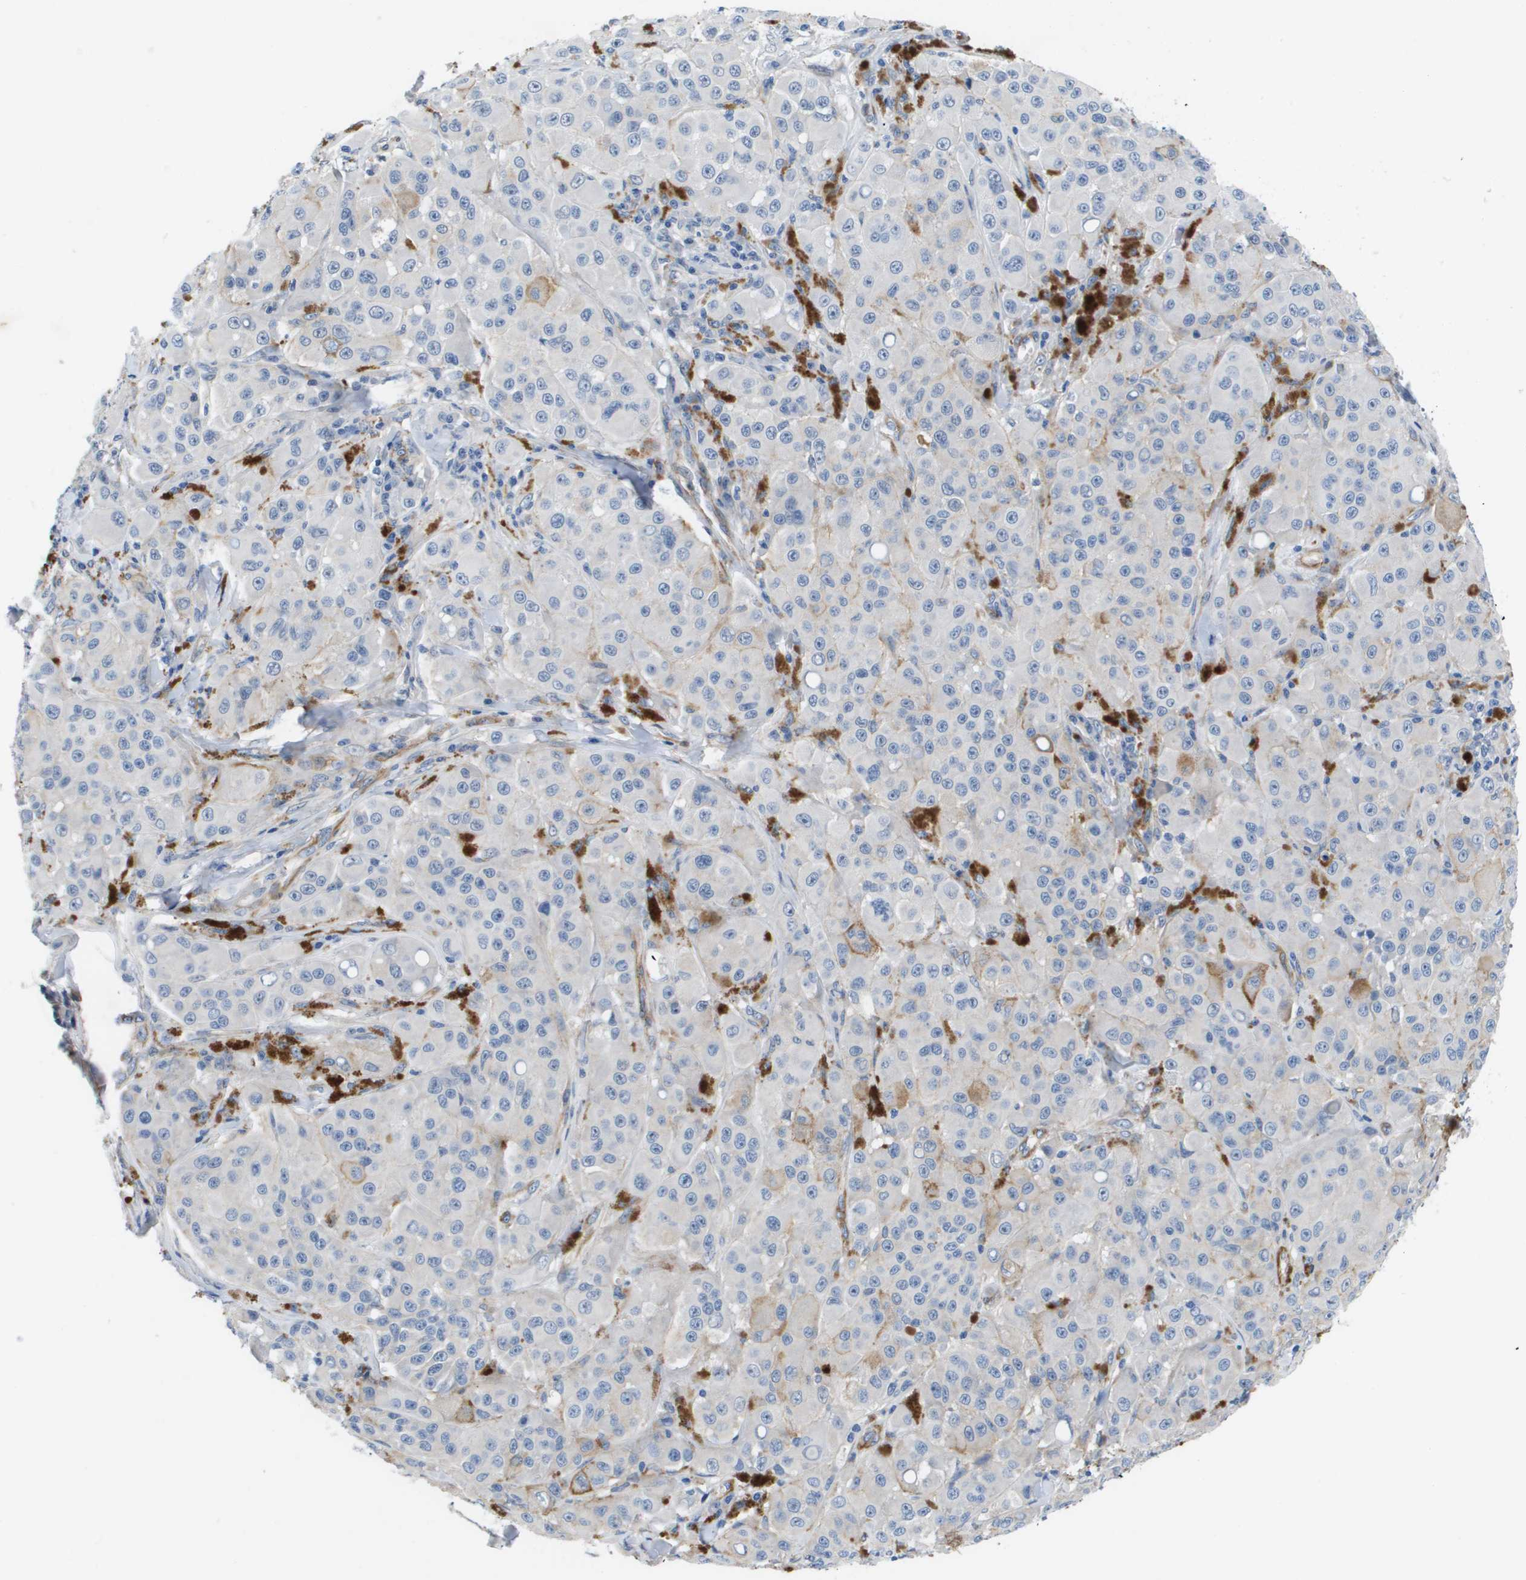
{"staining": {"intensity": "negative", "quantity": "none", "location": "none"}, "tissue": "melanoma", "cell_type": "Tumor cells", "image_type": "cancer", "snomed": [{"axis": "morphology", "description": "Malignant melanoma, NOS"}, {"axis": "topography", "description": "Skin"}], "caption": "High power microscopy histopathology image of an immunohistochemistry (IHC) micrograph of melanoma, revealing no significant positivity in tumor cells. (Brightfield microscopy of DAB IHC at high magnification).", "gene": "LPP", "patient": {"sex": "male", "age": 84}}